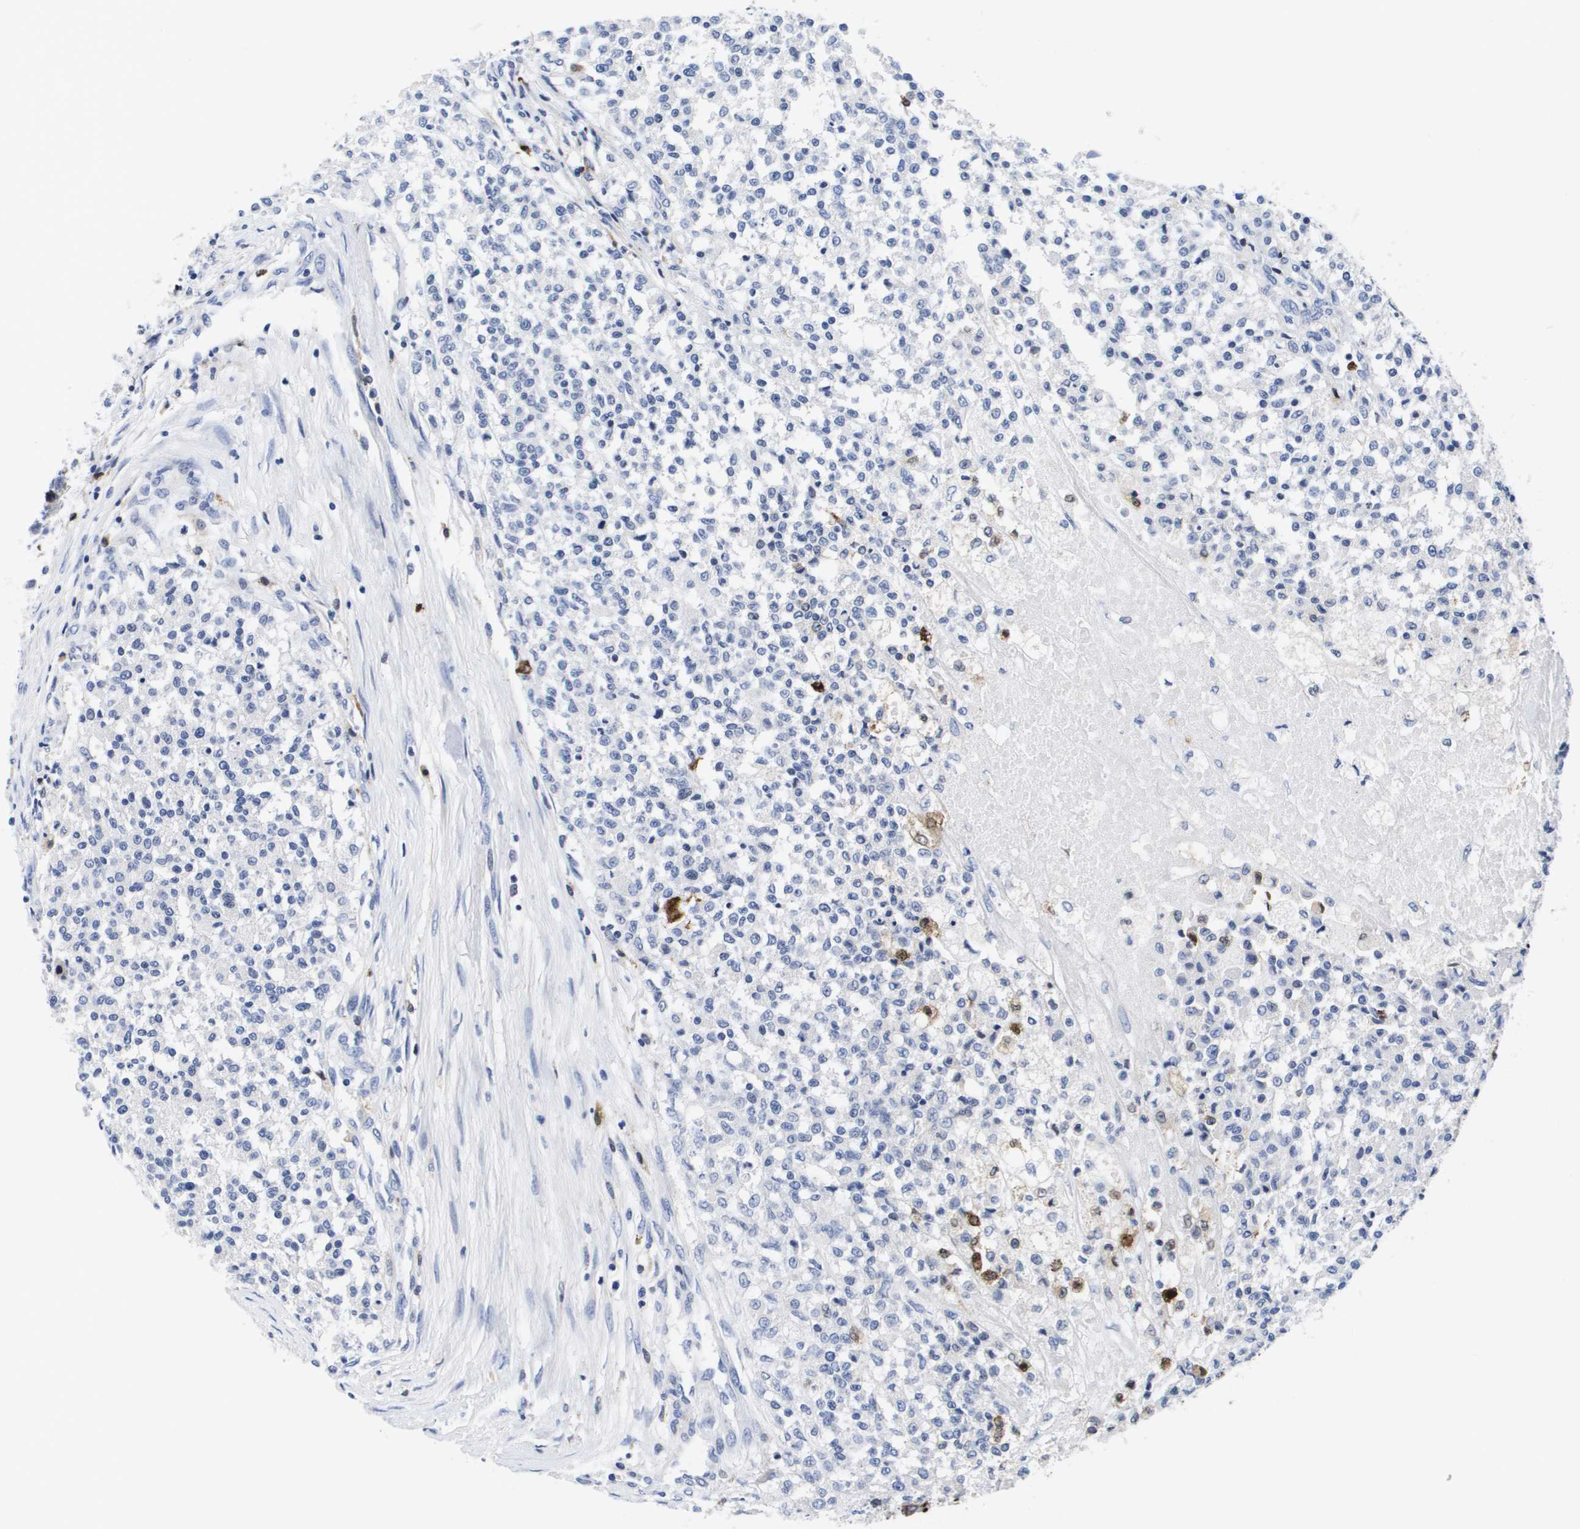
{"staining": {"intensity": "negative", "quantity": "none", "location": "none"}, "tissue": "testis cancer", "cell_type": "Tumor cells", "image_type": "cancer", "snomed": [{"axis": "morphology", "description": "Seminoma, NOS"}, {"axis": "topography", "description": "Testis"}], "caption": "Image shows no protein expression in tumor cells of testis cancer (seminoma) tissue.", "gene": "HMOX1", "patient": {"sex": "male", "age": 59}}